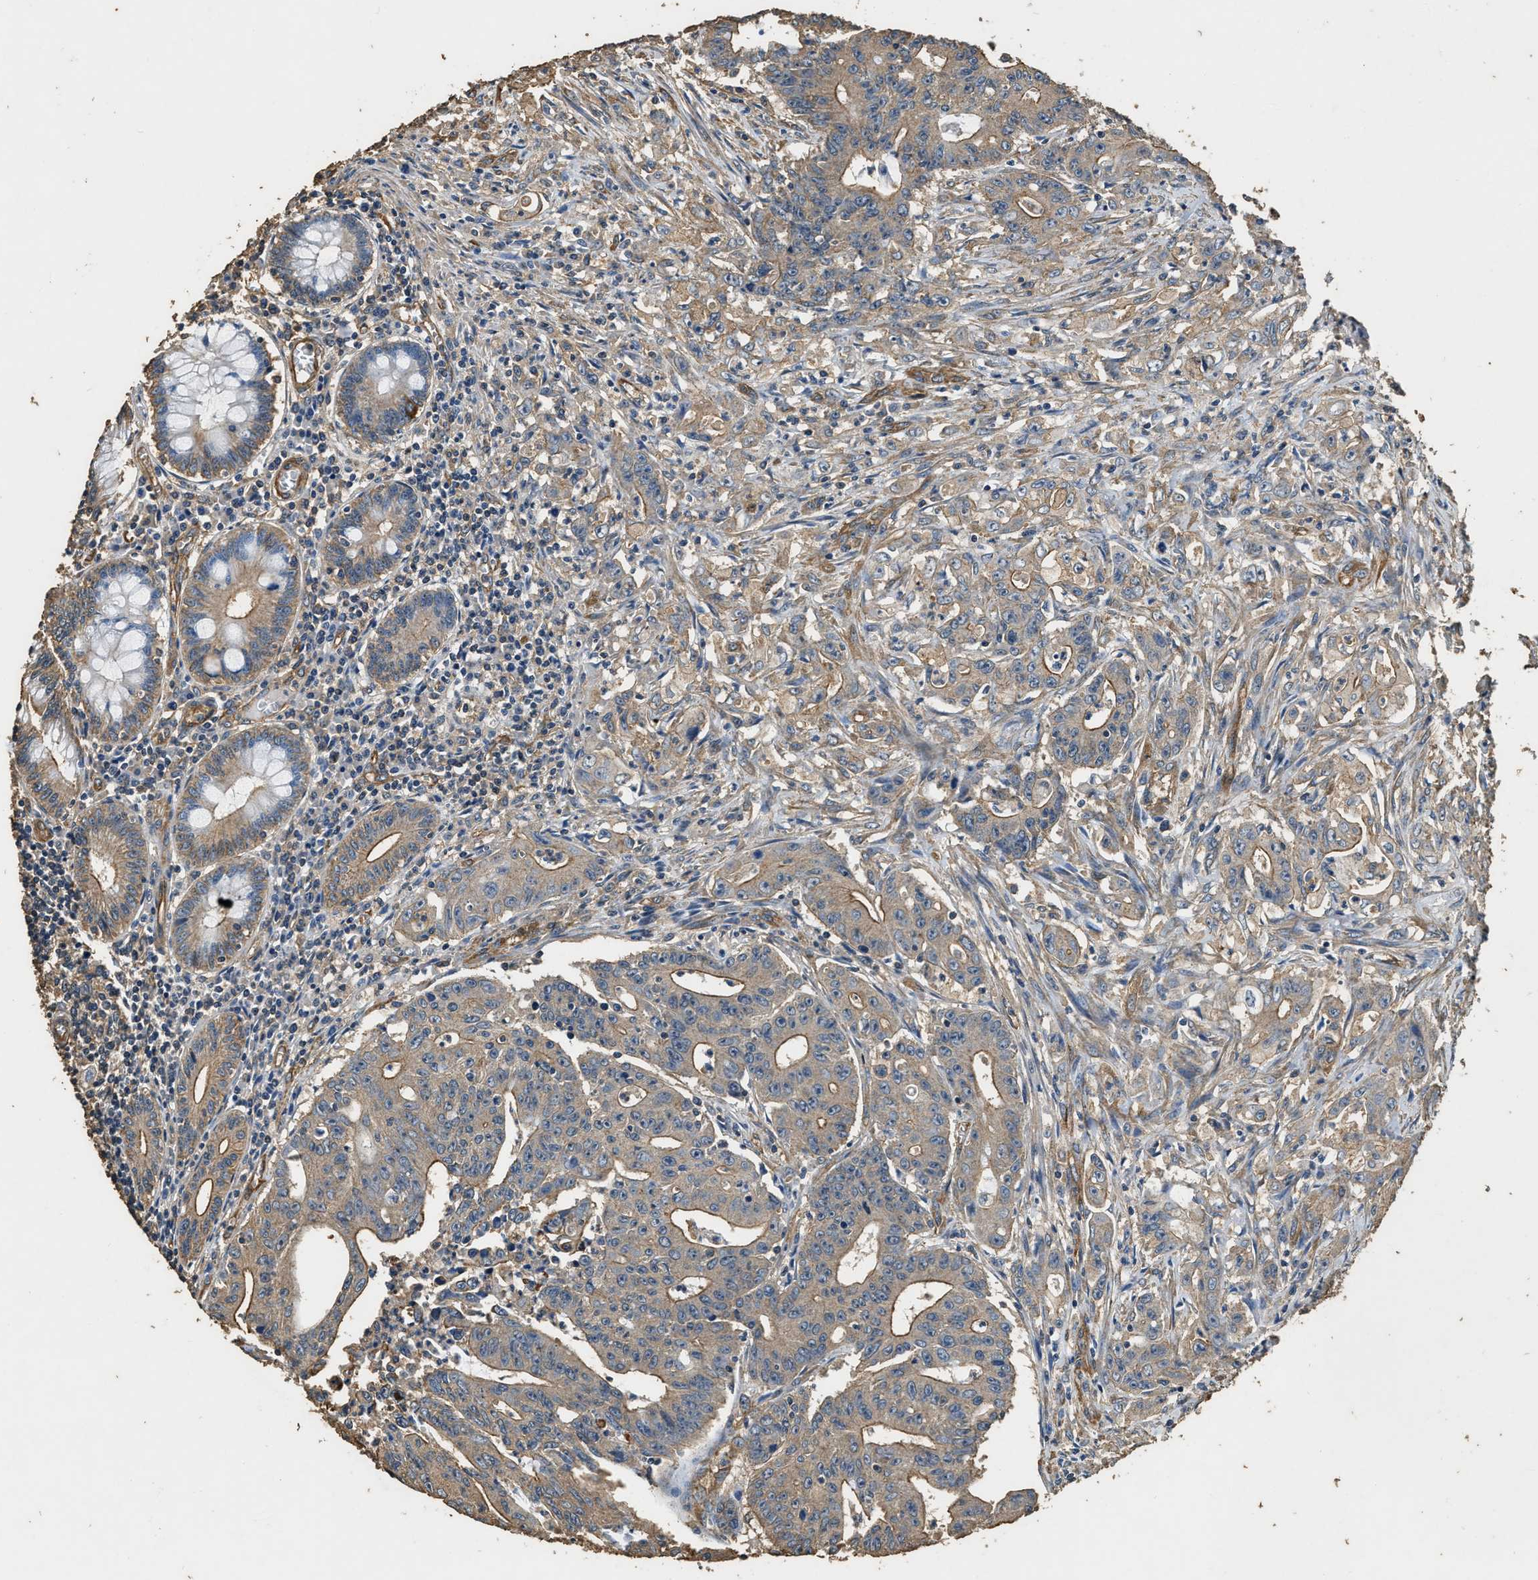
{"staining": {"intensity": "moderate", "quantity": ">75%", "location": "cytoplasmic/membranous"}, "tissue": "colorectal cancer", "cell_type": "Tumor cells", "image_type": "cancer", "snomed": [{"axis": "morphology", "description": "Adenocarcinoma, NOS"}, {"axis": "topography", "description": "Colon"}], "caption": "Immunohistochemical staining of human adenocarcinoma (colorectal) demonstrates medium levels of moderate cytoplasmic/membranous staining in about >75% of tumor cells.", "gene": "MIB1", "patient": {"sex": "male", "age": 45}}